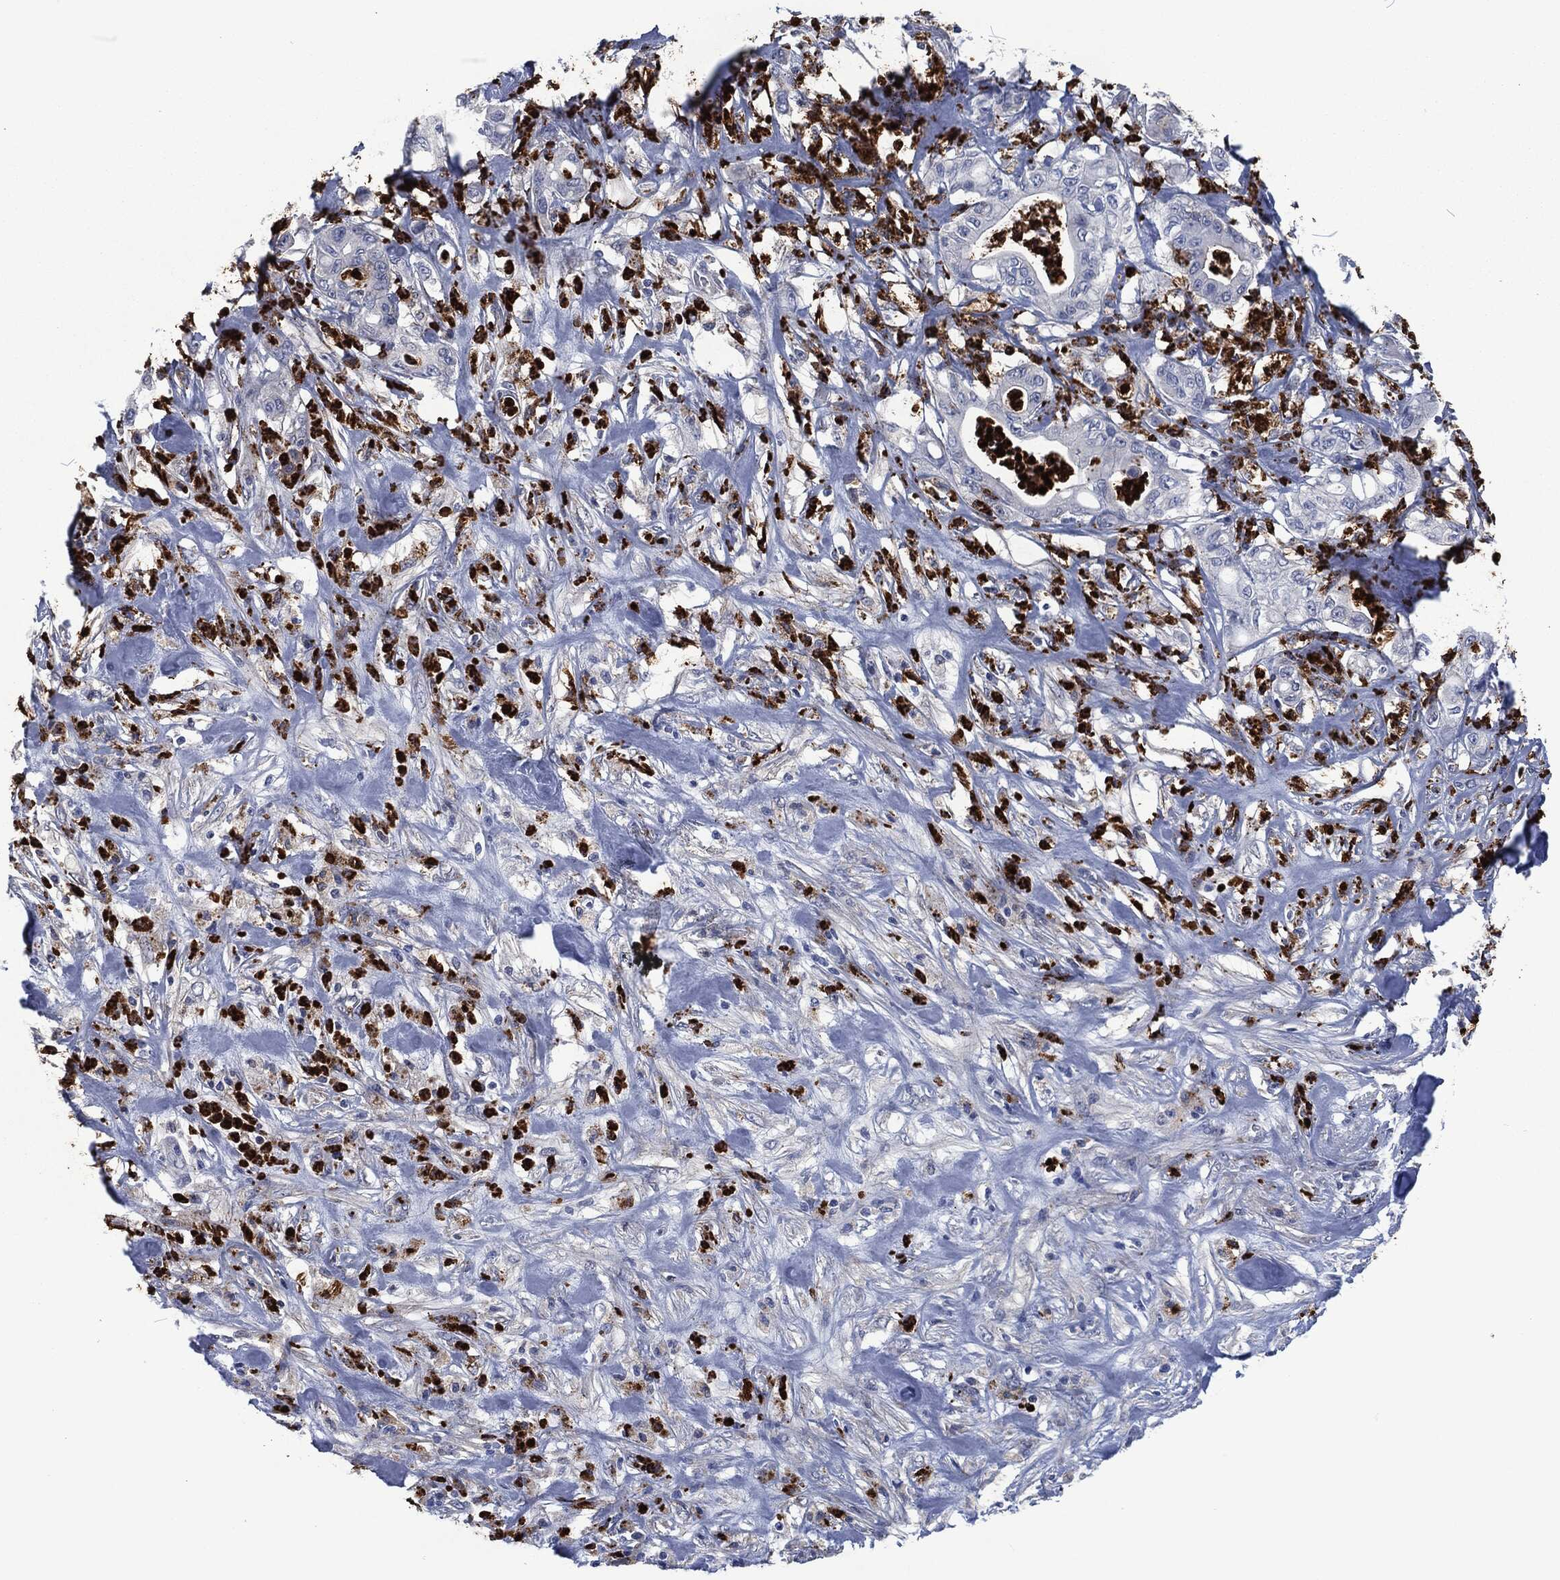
{"staining": {"intensity": "negative", "quantity": "none", "location": "none"}, "tissue": "pancreatic cancer", "cell_type": "Tumor cells", "image_type": "cancer", "snomed": [{"axis": "morphology", "description": "Adenocarcinoma, NOS"}, {"axis": "topography", "description": "Pancreas"}], "caption": "Immunohistochemical staining of human adenocarcinoma (pancreatic) reveals no significant expression in tumor cells.", "gene": "MPO", "patient": {"sex": "male", "age": 71}}